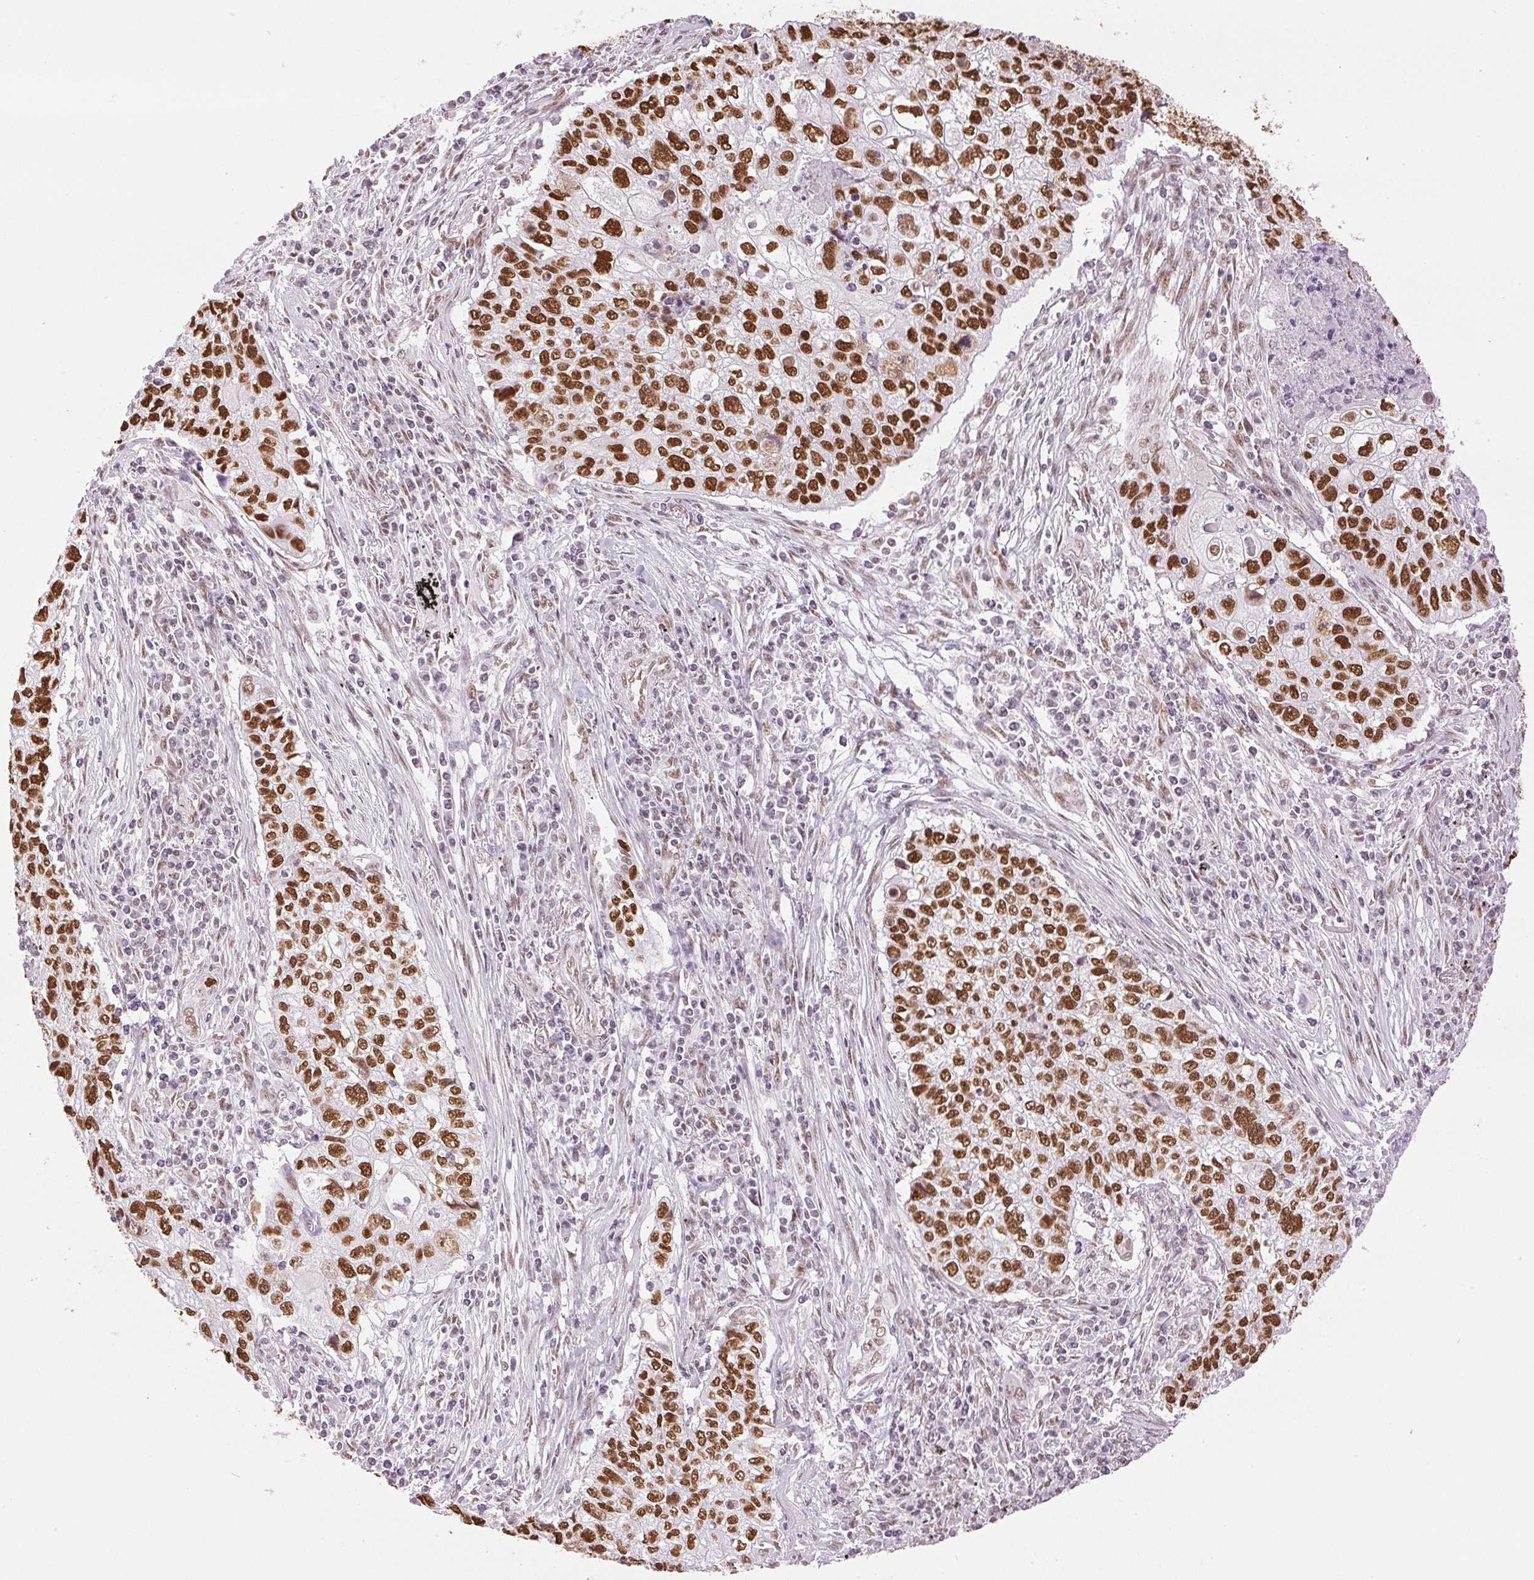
{"staining": {"intensity": "strong", "quantity": ">75%", "location": "nuclear"}, "tissue": "lung cancer", "cell_type": "Tumor cells", "image_type": "cancer", "snomed": [{"axis": "morphology", "description": "Normal morphology"}, {"axis": "morphology", "description": "Aneuploidy"}, {"axis": "morphology", "description": "Squamous cell carcinoma, NOS"}, {"axis": "topography", "description": "Lymph node"}, {"axis": "topography", "description": "Lung"}], "caption": "Protein staining of lung aneuploidy tissue reveals strong nuclear positivity in about >75% of tumor cells.", "gene": "ZFR2", "patient": {"sex": "female", "age": 76}}